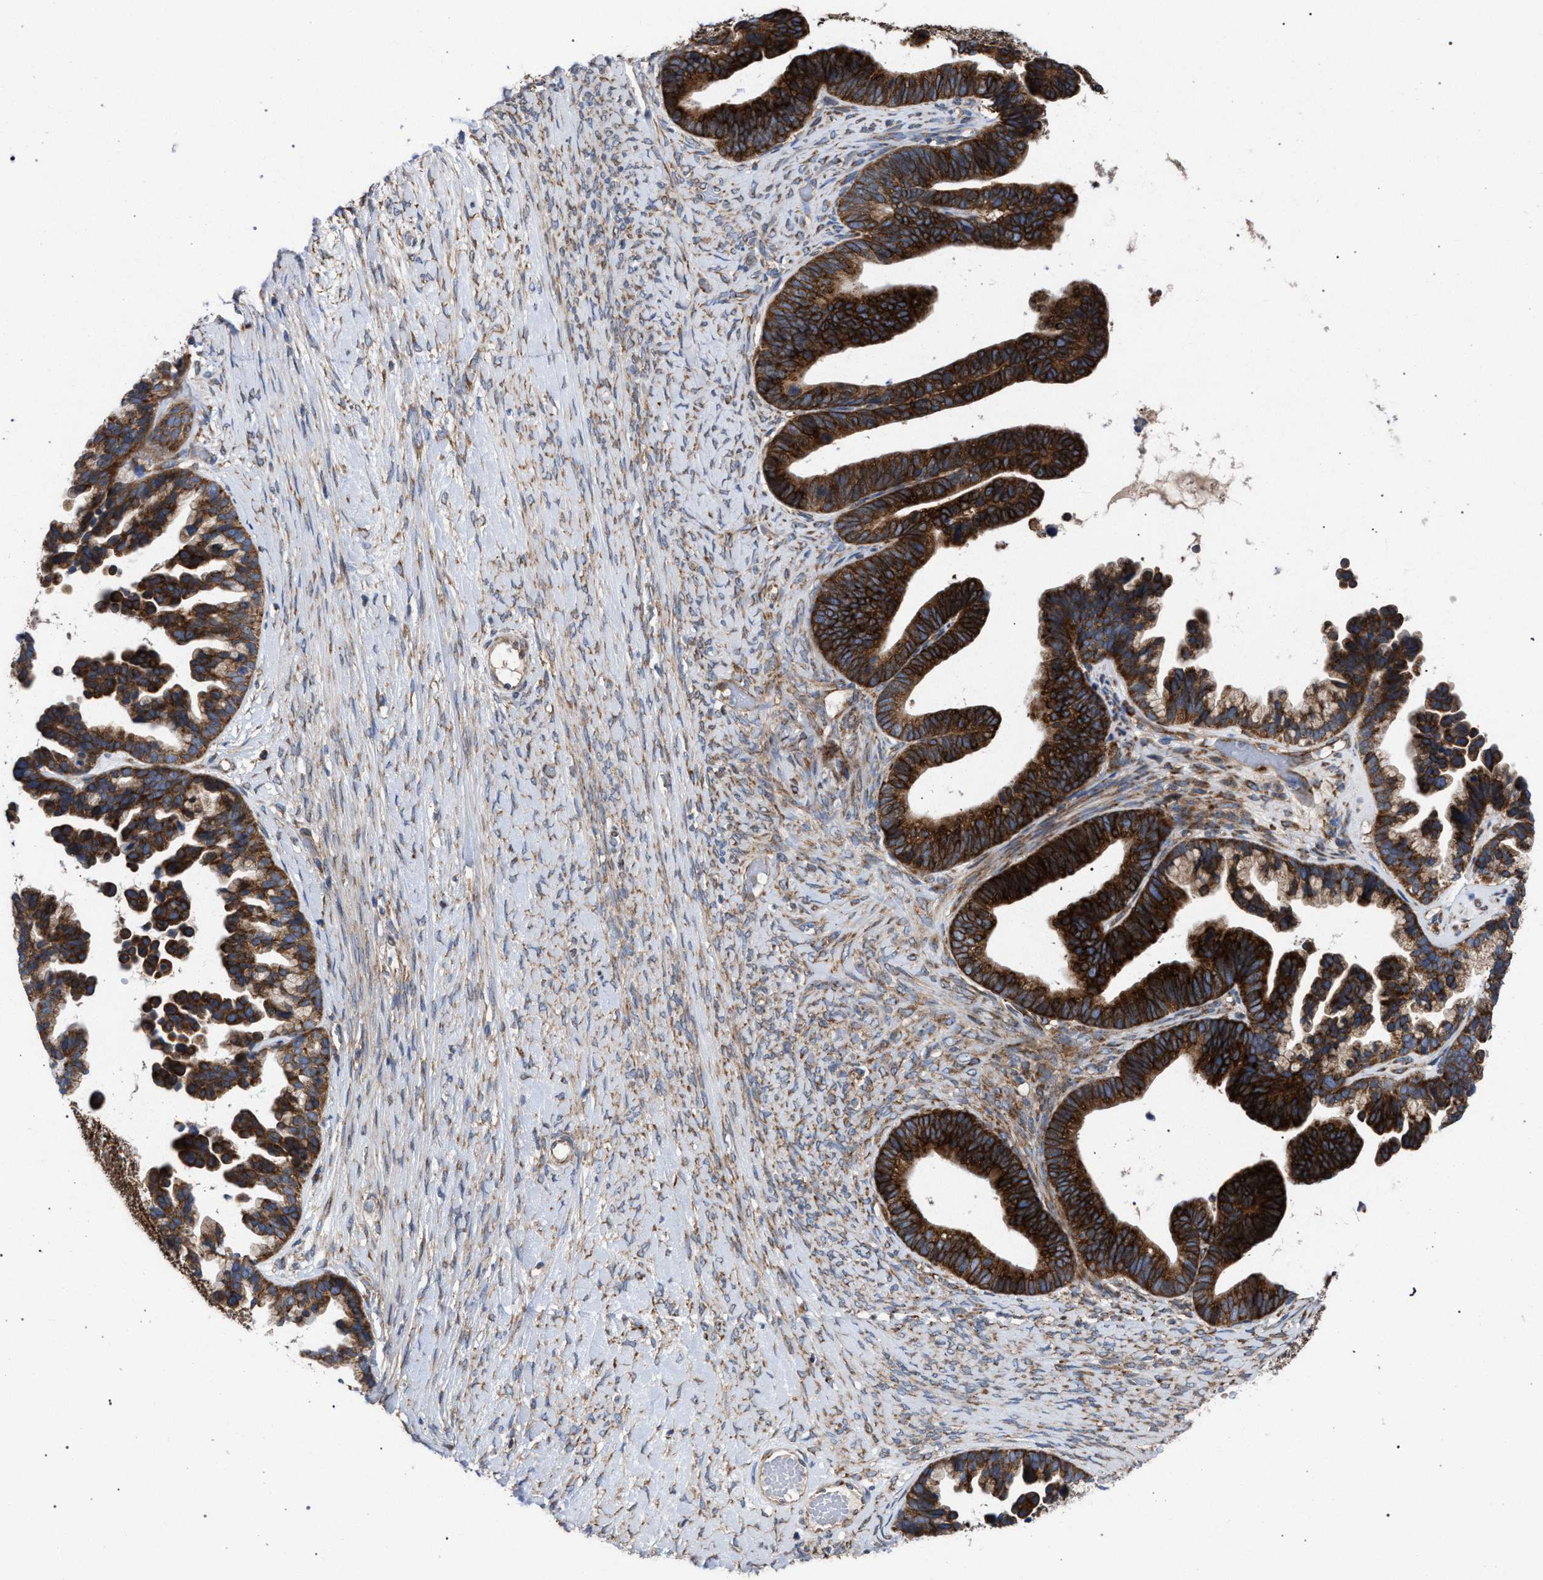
{"staining": {"intensity": "strong", "quantity": ">75%", "location": "cytoplasmic/membranous"}, "tissue": "ovarian cancer", "cell_type": "Tumor cells", "image_type": "cancer", "snomed": [{"axis": "morphology", "description": "Cystadenocarcinoma, serous, NOS"}, {"axis": "topography", "description": "Ovary"}], "caption": "This is a photomicrograph of IHC staining of ovarian serous cystadenocarcinoma, which shows strong staining in the cytoplasmic/membranous of tumor cells.", "gene": "CDR2L", "patient": {"sex": "female", "age": 56}}